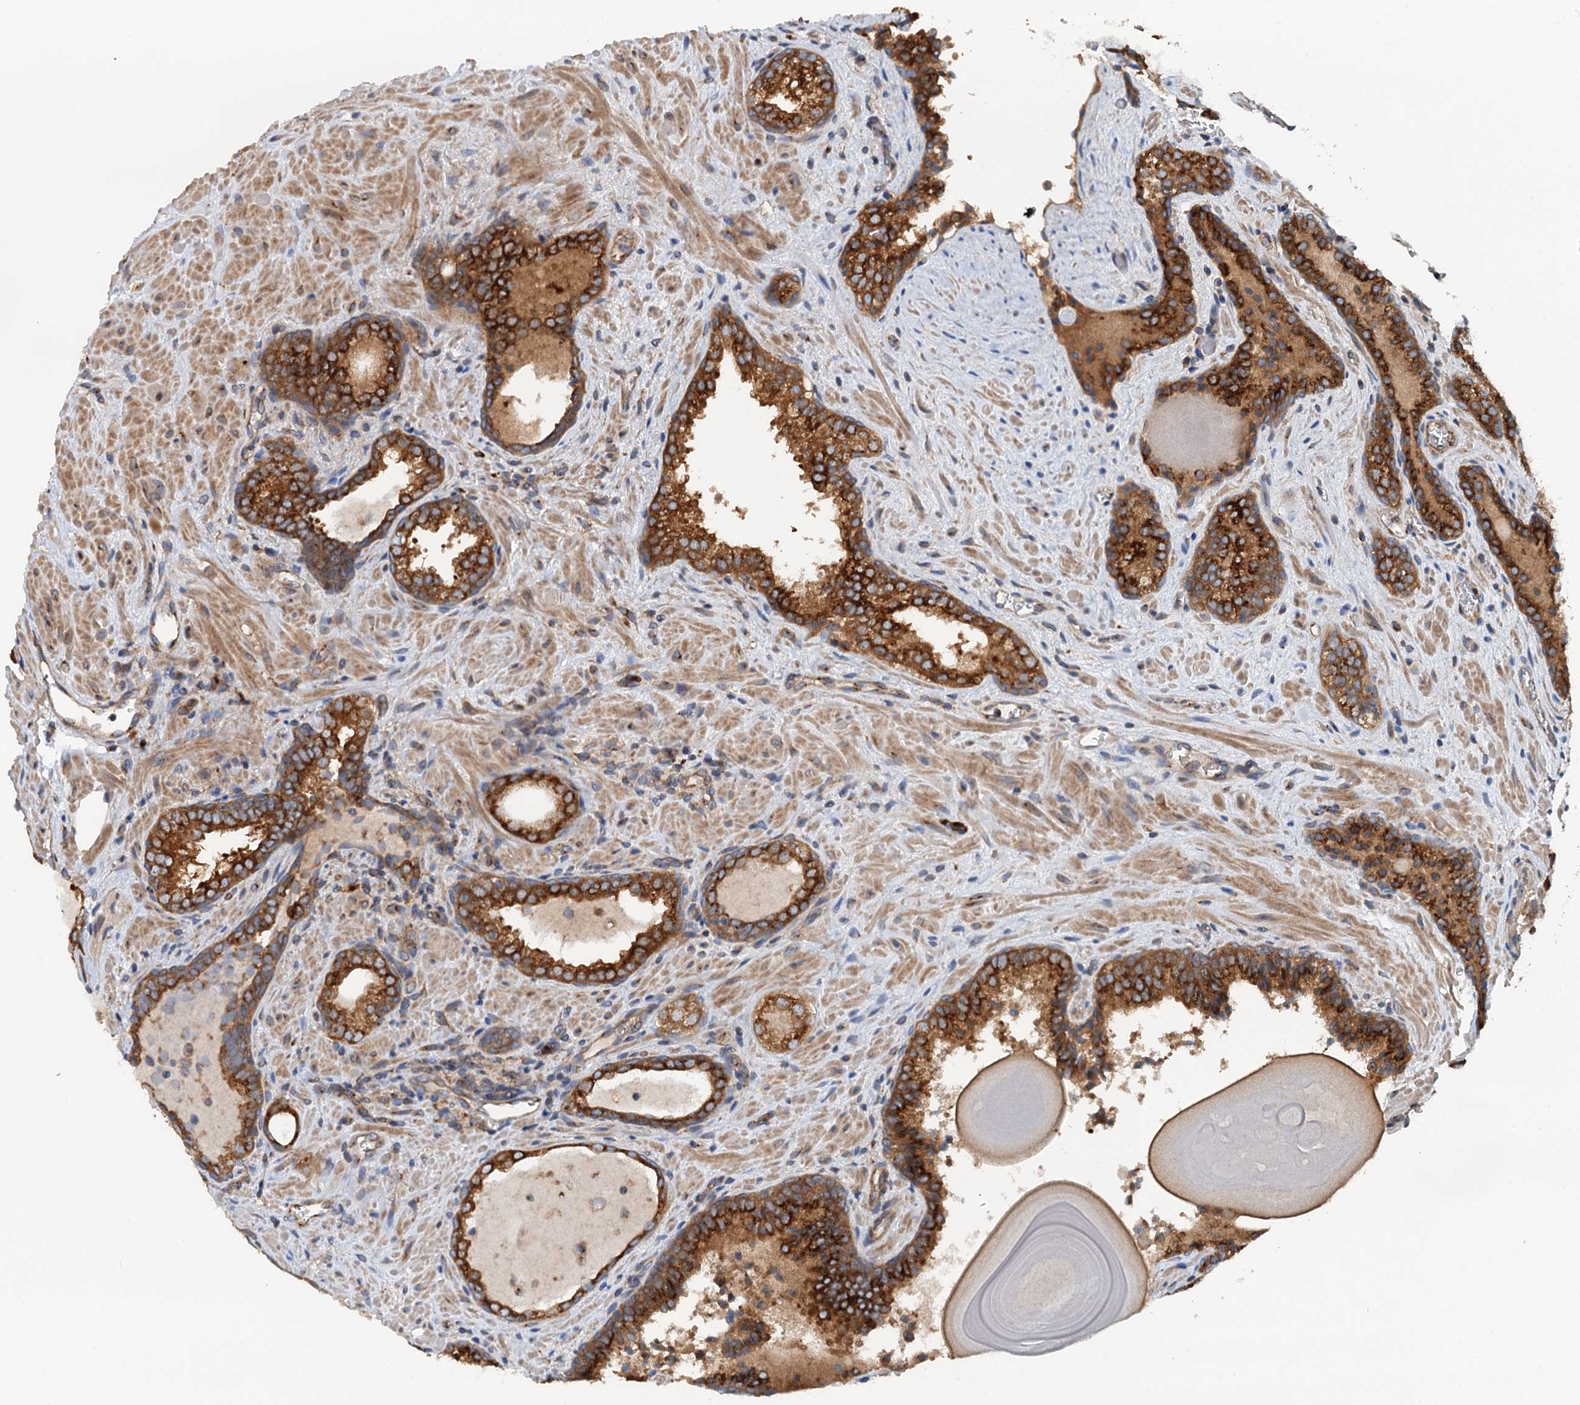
{"staining": {"intensity": "strong", "quantity": ">75%", "location": "cytoplasmic/membranous"}, "tissue": "prostate cancer", "cell_type": "Tumor cells", "image_type": "cancer", "snomed": [{"axis": "morphology", "description": "Adenocarcinoma, High grade"}, {"axis": "topography", "description": "Prostate"}], "caption": "Protein analysis of high-grade adenocarcinoma (prostate) tissue shows strong cytoplasmic/membranous positivity in approximately >75% of tumor cells.", "gene": "COG3", "patient": {"sex": "male", "age": 66}}